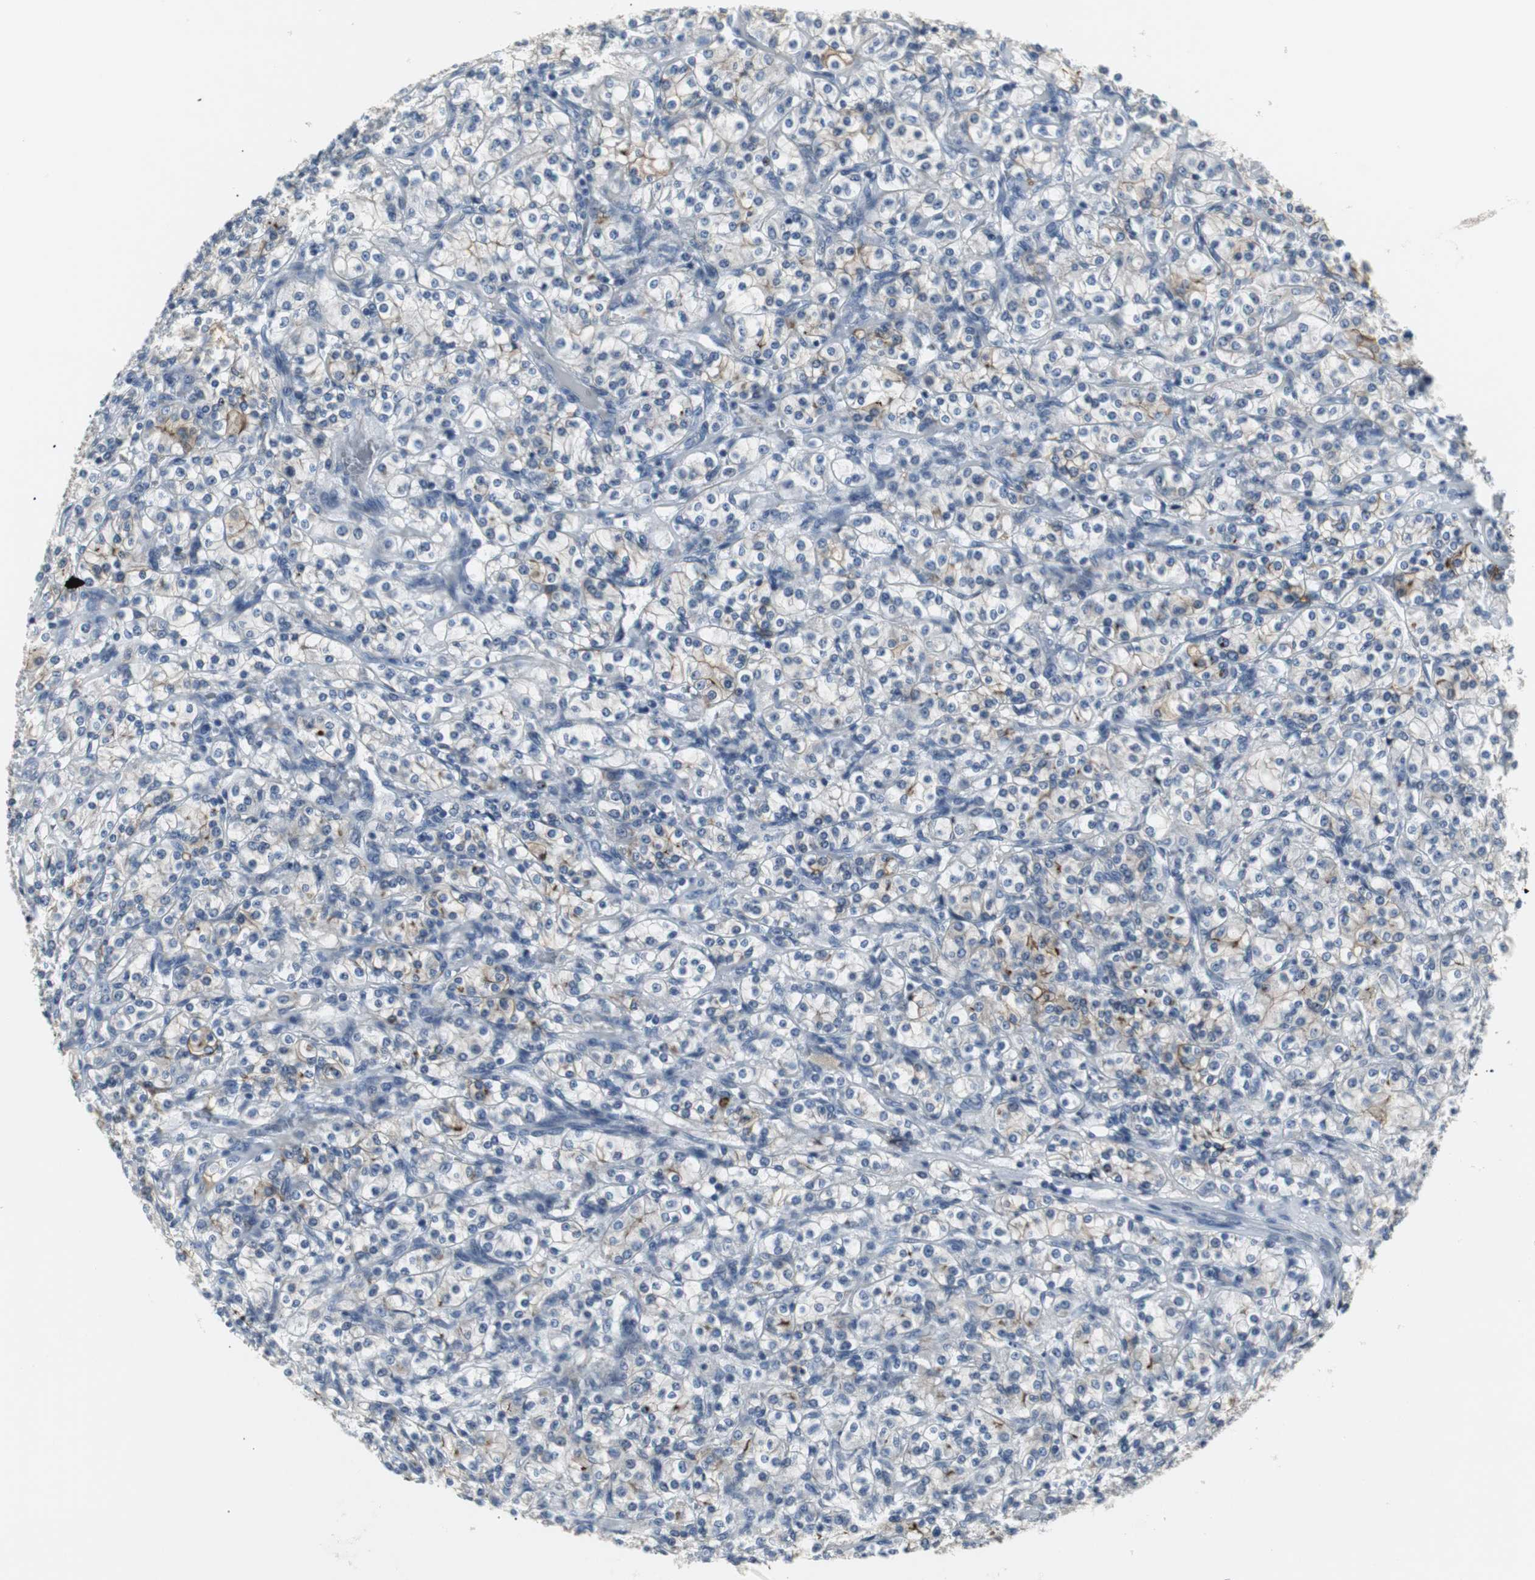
{"staining": {"intensity": "moderate", "quantity": "<25%", "location": "cytoplasmic/membranous"}, "tissue": "renal cancer", "cell_type": "Tumor cells", "image_type": "cancer", "snomed": [{"axis": "morphology", "description": "Adenocarcinoma, NOS"}, {"axis": "topography", "description": "Kidney"}], "caption": "About <25% of tumor cells in adenocarcinoma (renal) demonstrate moderate cytoplasmic/membranous protein staining as visualized by brown immunohistochemical staining.", "gene": "SLC2A5", "patient": {"sex": "male", "age": 77}}